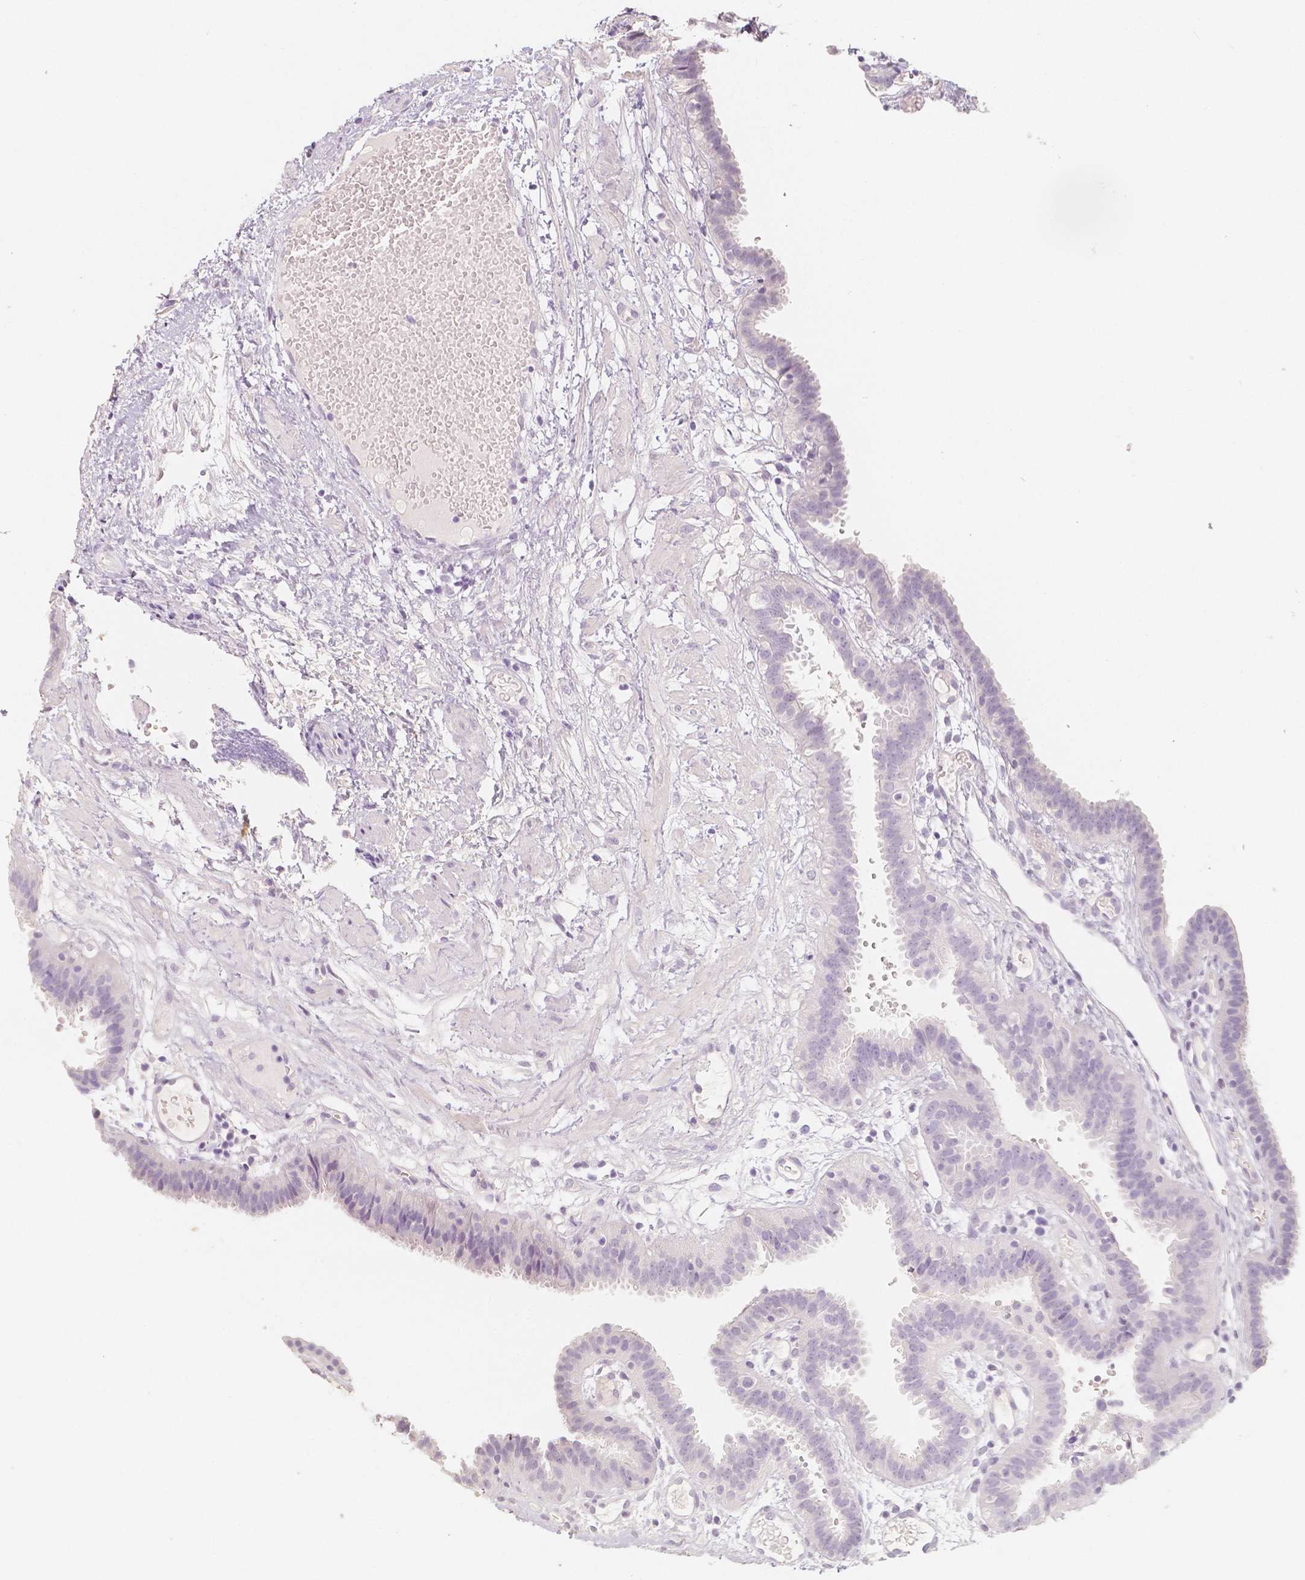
{"staining": {"intensity": "negative", "quantity": "none", "location": "none"}, "tissue": "fallopian tube", "cell_type": "Glandular cells", "image_type": "normal", "snomed": [{"axis": "morphology", "description": "Normal tissue, NOS"}, {"axis": "topography", "description": "Fallopian tube"}], "caption": "Fallopian tube was stained to show a protein in brown. There is no significant positivity in glandular cells. (Stains: DAB (3,3'-diaminobenzidine) immunohistochemistry with hematoxylin counter stain, Microscopy: brightfield microscopy at high magnification).", "gene": "NECAB2", "patient": {"sex": "female", "age": 37}}